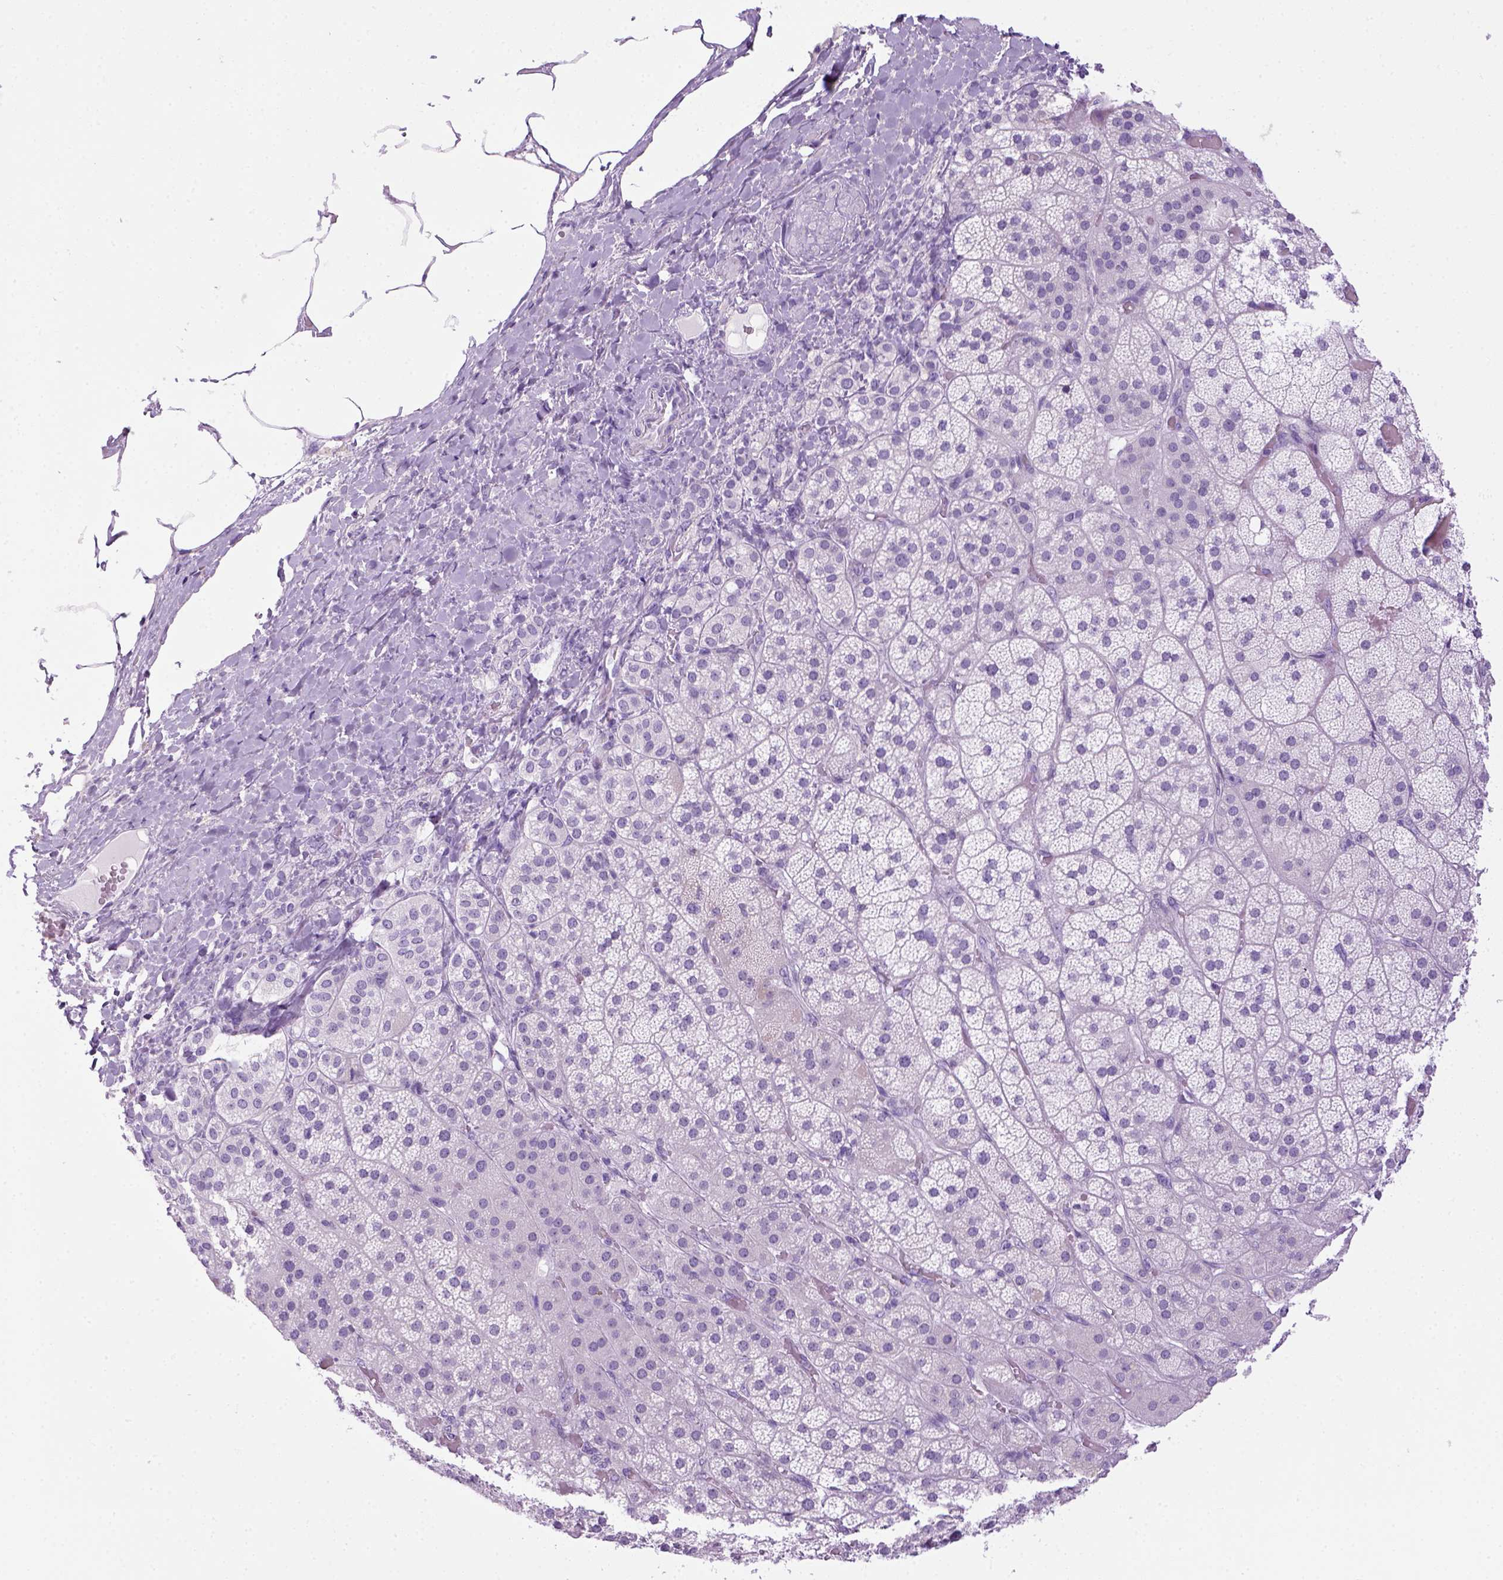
{"staining": {"intensity": "negative", "quantity": "none", "location": "none"}, "tissue": "adrenal gland", "cell_type": "Glandular cells", "image_type": "normal", "snomed": [{"axis": "morphology", "description": "Normal tissue, NOS"}, {"axis": "topography", "description": "Adrenal gland"}], "caption": "High magnification brightfield microscopy of benign adrenal gland stained with DAB (3,3'-diaminobenzidine) (brown) and counterstained with hematoxylin (blue): glandular cells show no significant expression. (DAB immunohistochemistry, high magnification).", "gene": "SGCG", "patient": {"sex": "male", "age": 57}}